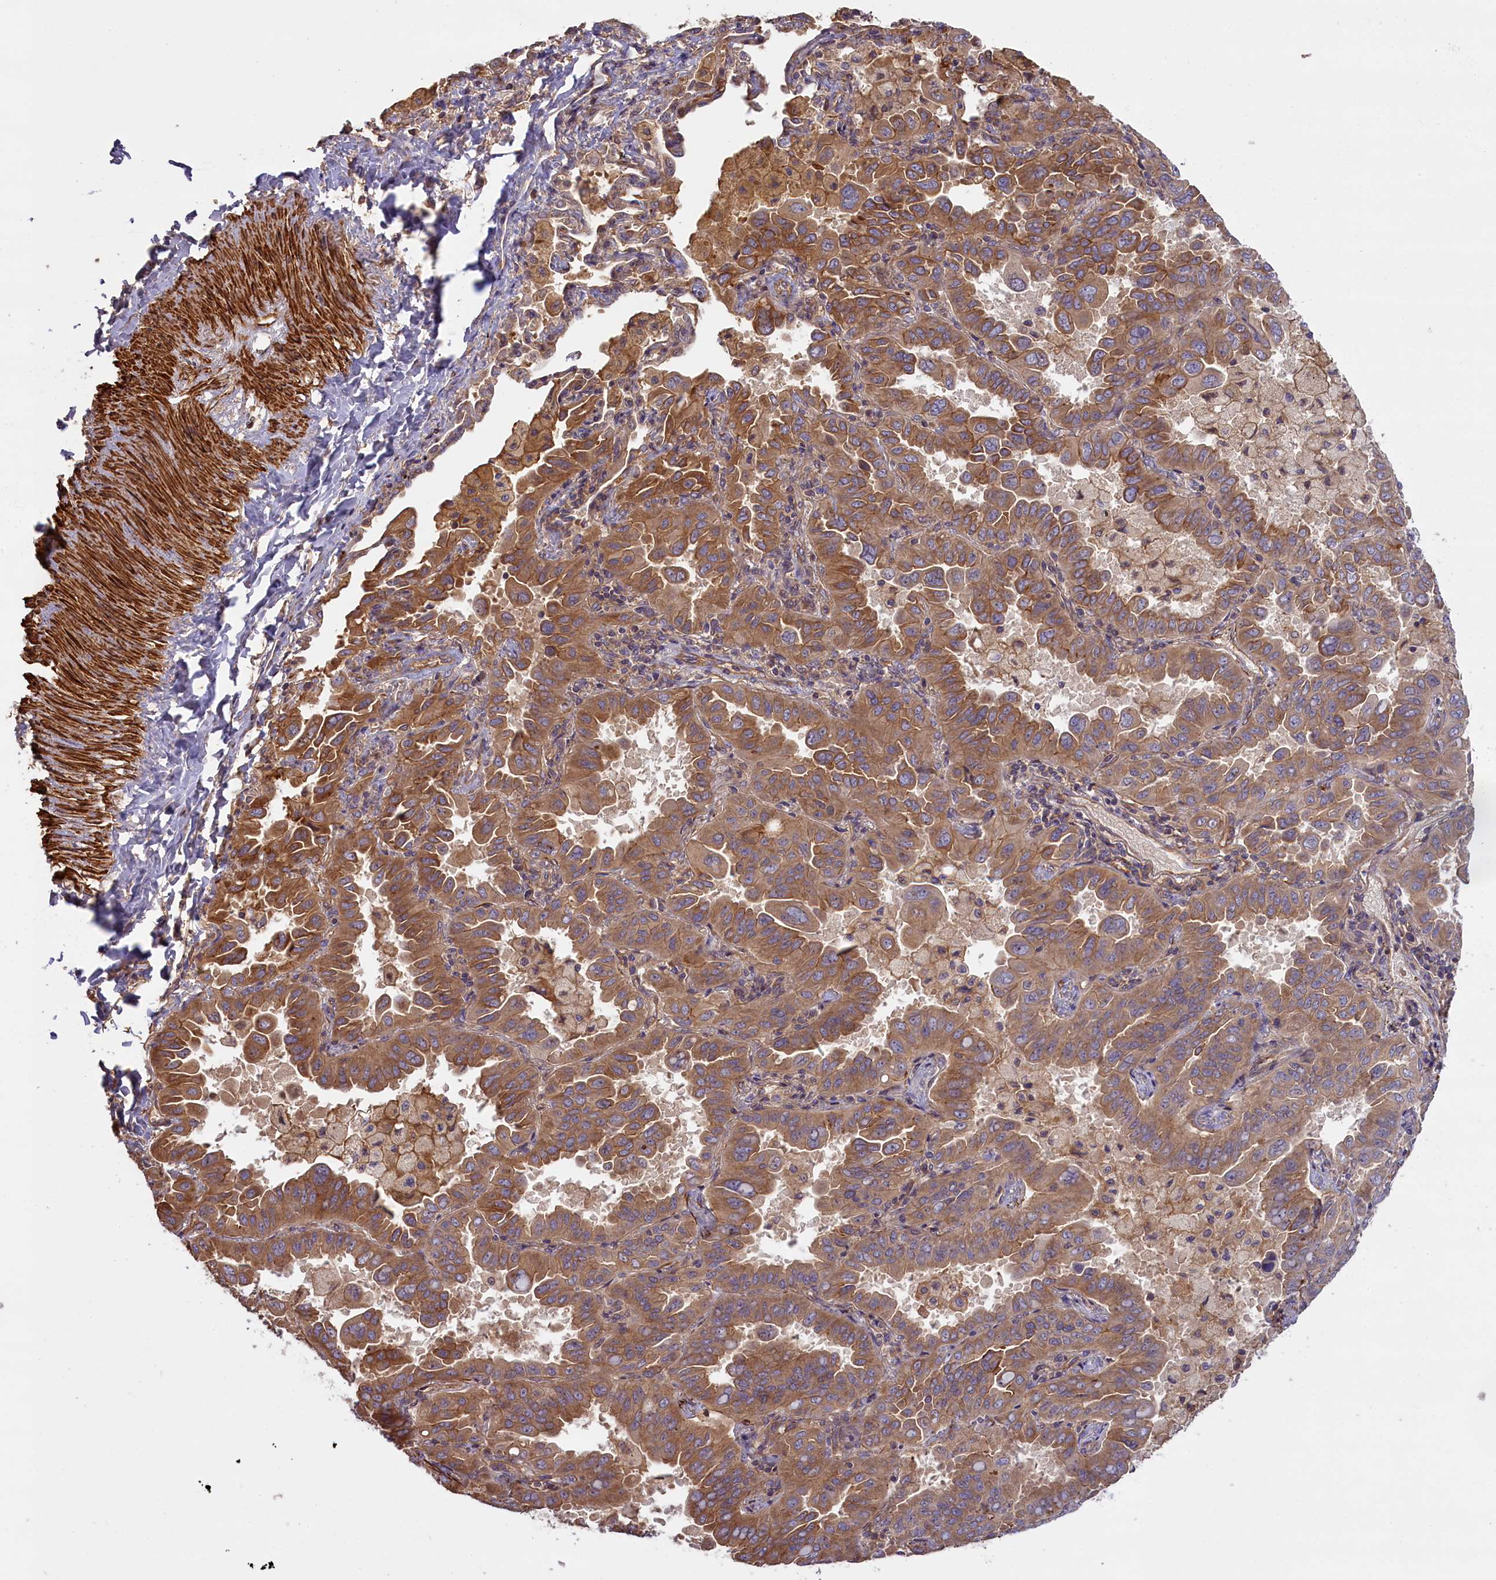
{"staining": {"intensity": "moderate", "quantity": ">75%", "location": "cytoplasmic/membranous"}, "tissue": "lung cancer", "cell_type": "Tumor cells", "image_type": "cancer", "snomed": [{"axis": "morphology", "description": "Adenocarcinoma, NOS"}, {"axis": "topography", "description": "Lung"}], "caption": "High-magnification brightfield microscopy of adenocarcinoma (lung) stained with DAB (brown) and counterstained with hematoxylin (blue). tumor cells exhibit moderate cytoplasmic/membranous expression is identified in about>75% of cells.", "gene": "FUZ", "patient": {"sex": "male", "age": 64}}